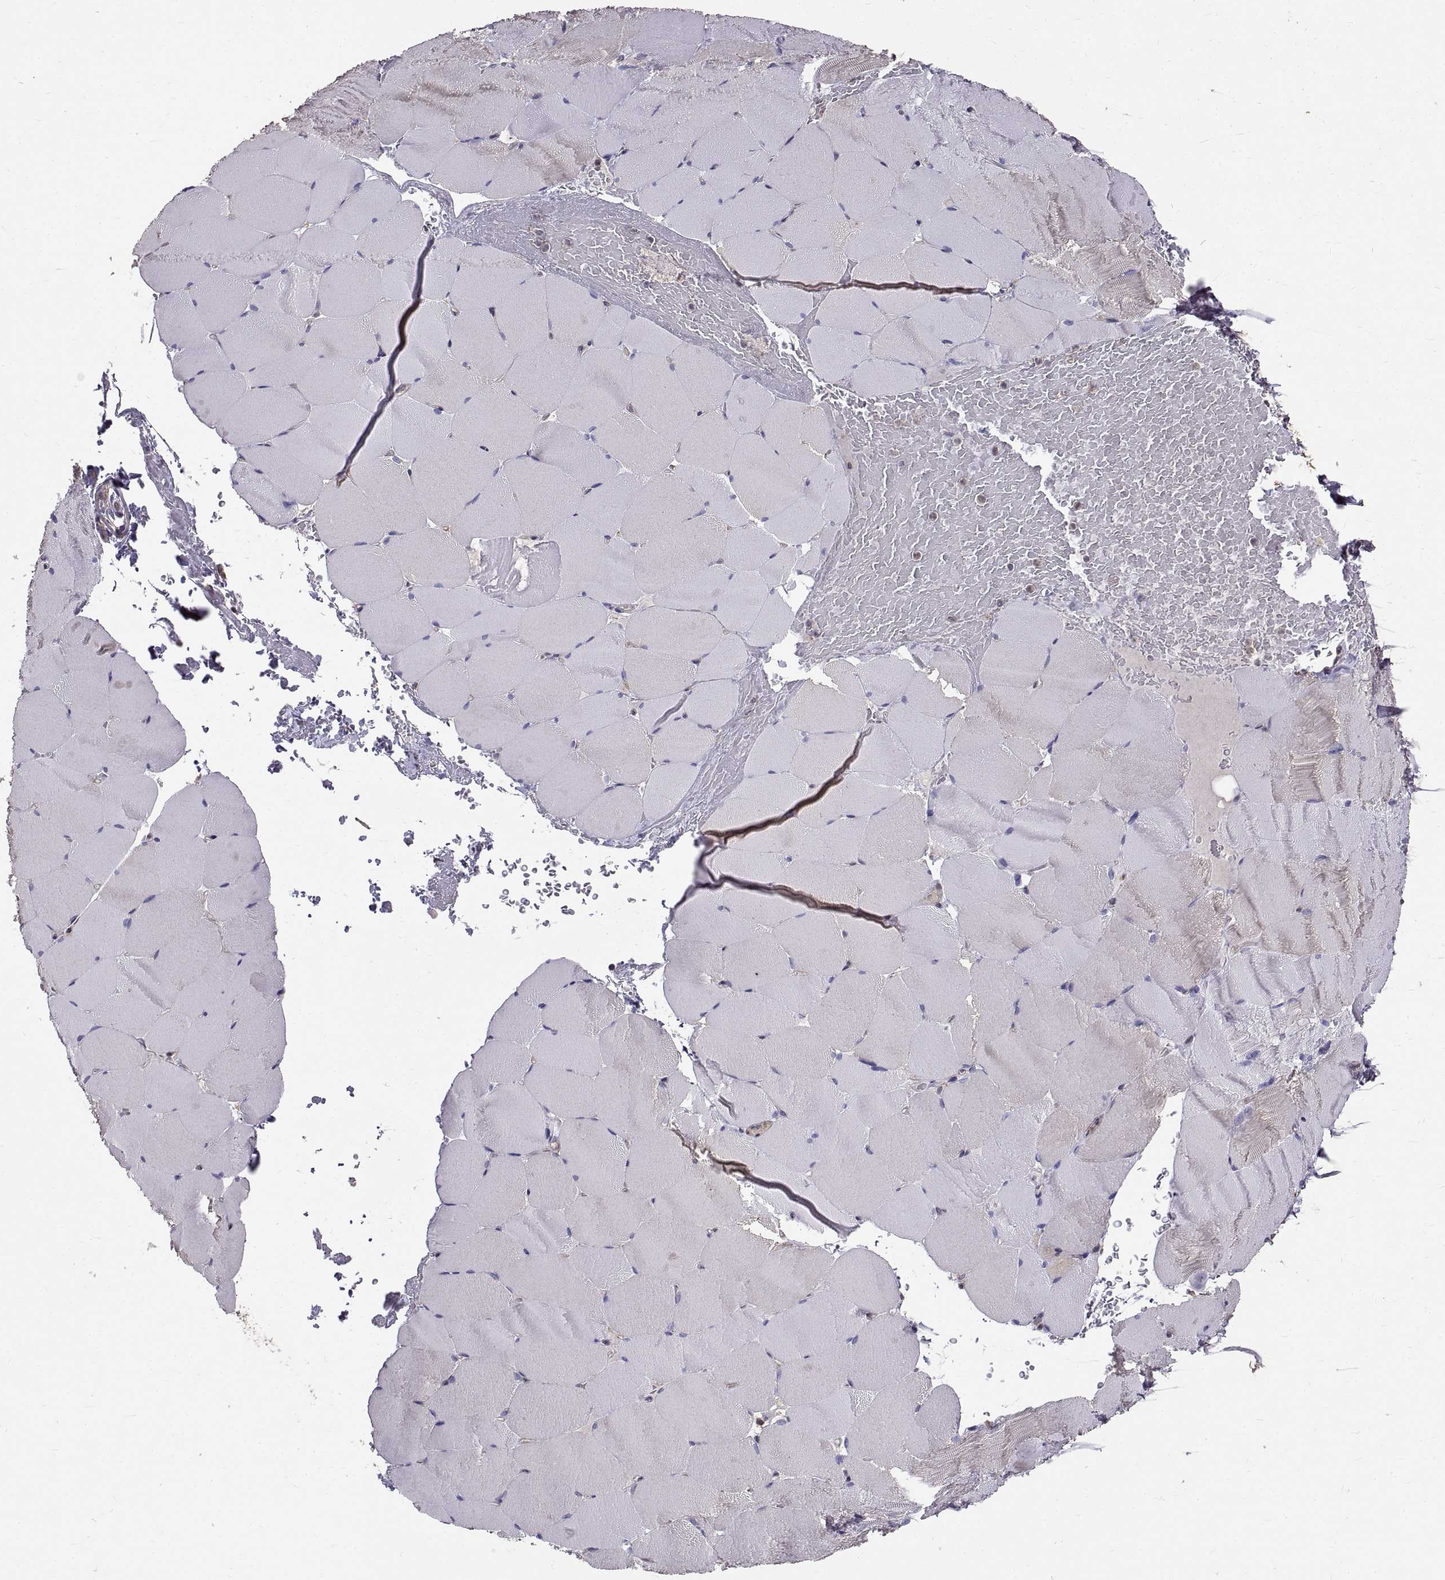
{"staining": {"intensity": "negative", "quantity": "none", "location": "none"}, "tissue": "skeletal muscle", "cell_type": "Myocytes", "image_type": "normal", "snomed": [{"axis": "morphology", "description": "Normal tissue, NOS"}, {"axis": "topography", "description": "Skeletal muscle"}], "caption": "Image shows no significant protein staining in myocytes of benign skeletal muscle.", "gene": "PEA15", "patient": {"sex": "female", "age": 37}}